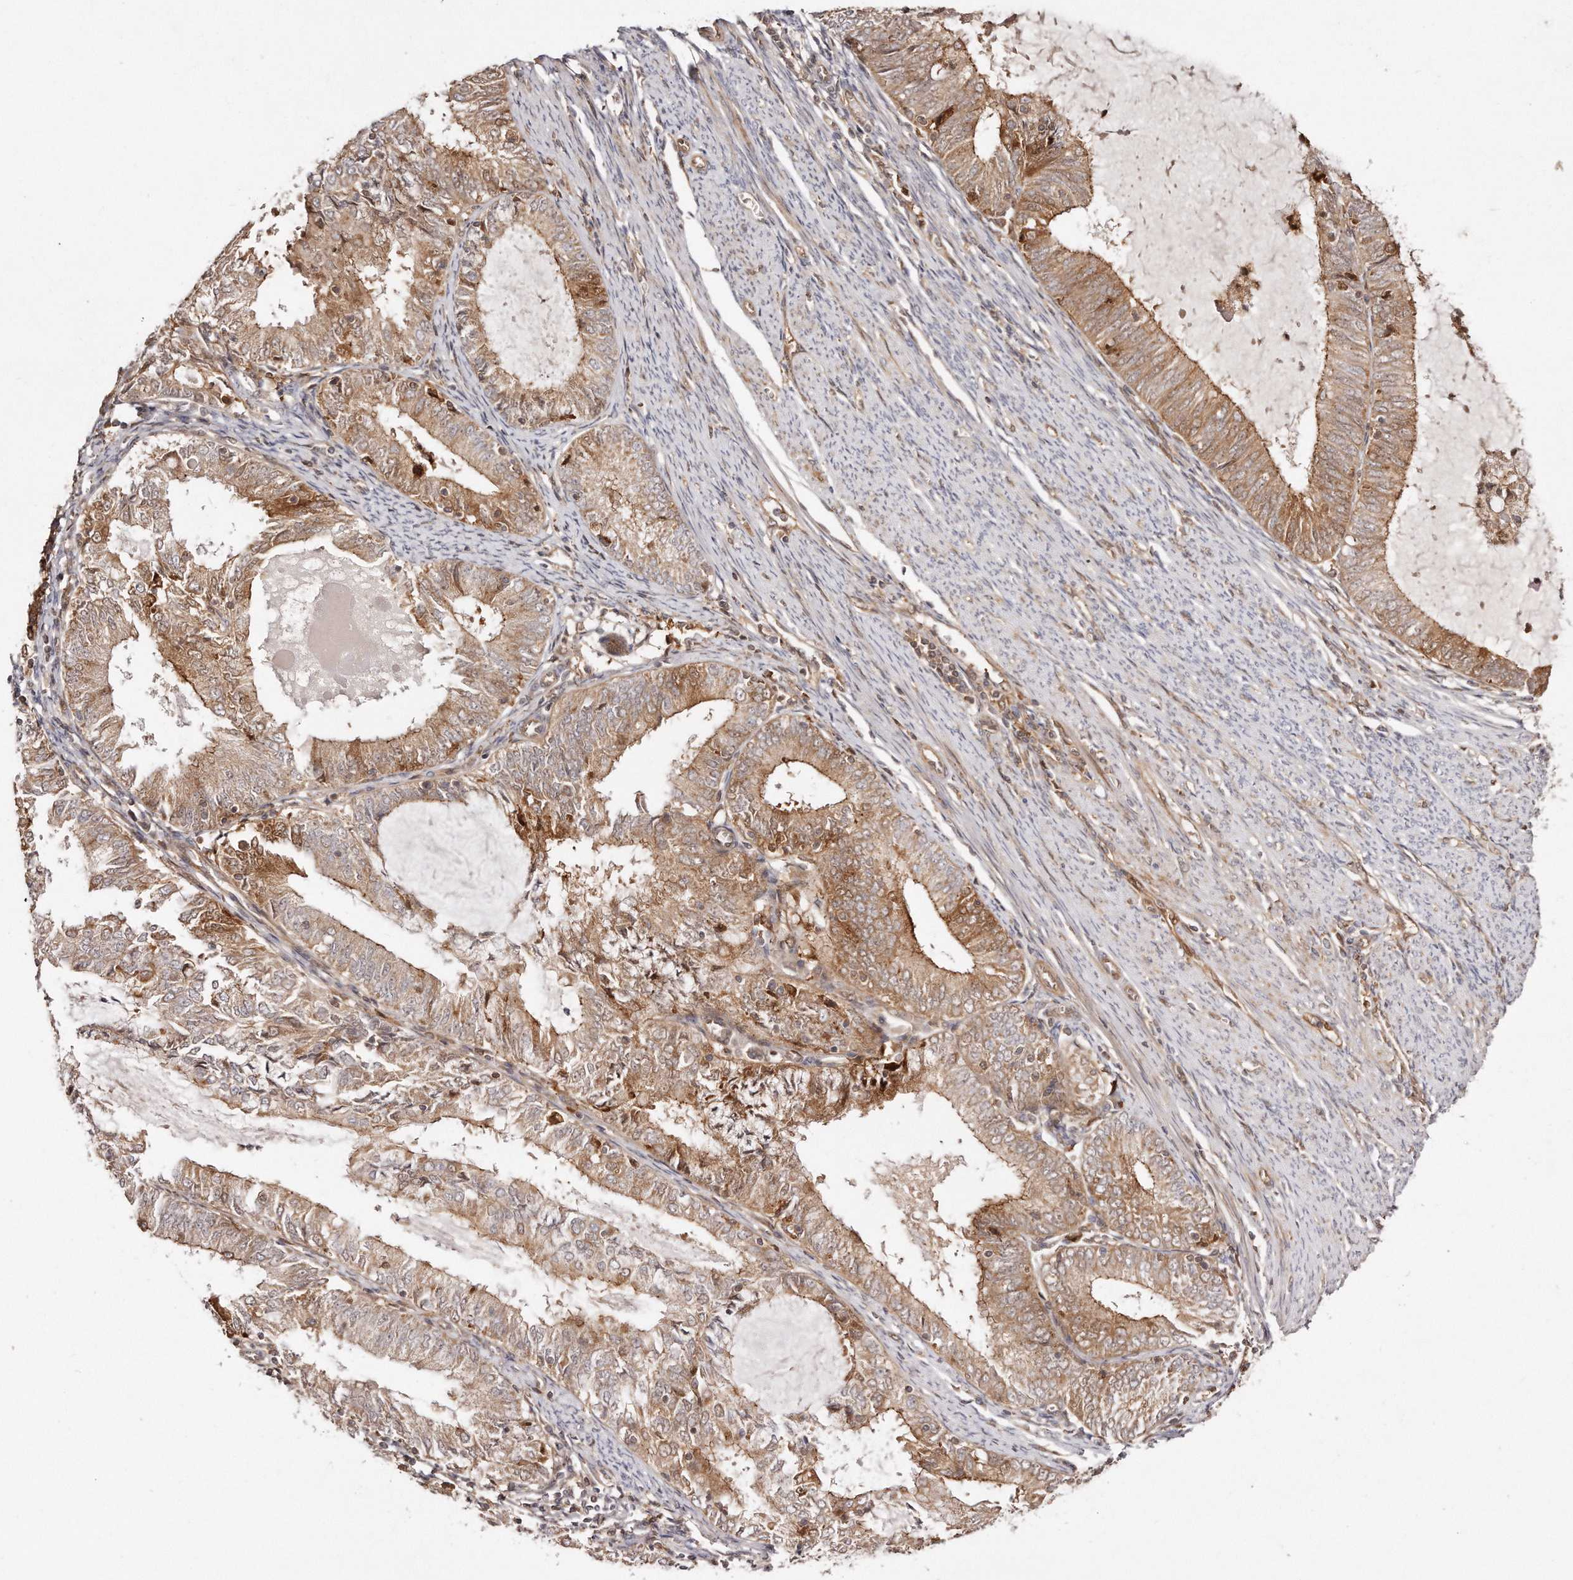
{"staining": {"intensity": "moderate", "quantity": ">75%", "location": "cytoplasmic/membranous"}, "tissue": "endometrial cancer", "cell_type": "Tumor cells", "image_type": "cancer", "snomed": [{"axis": "morphology", "description": "Adenocarcinoma, NOS"}, {"axis": "topography", "description": "Endometrium"}], "caption": "Immunohistochemistry (IHC) photomicrograph of neoplastic tissue: human adenocarcinoma (endometrial) stained using immunohistochemistry reveals medium levels of moderate protein expression localized specifically in the cytoplasmic/membranous of tumor cells, appearing as a cytoplasmic/membranous brown color.", "gene": "GBP4", "patient": {"sex": "female", "age": 57}}